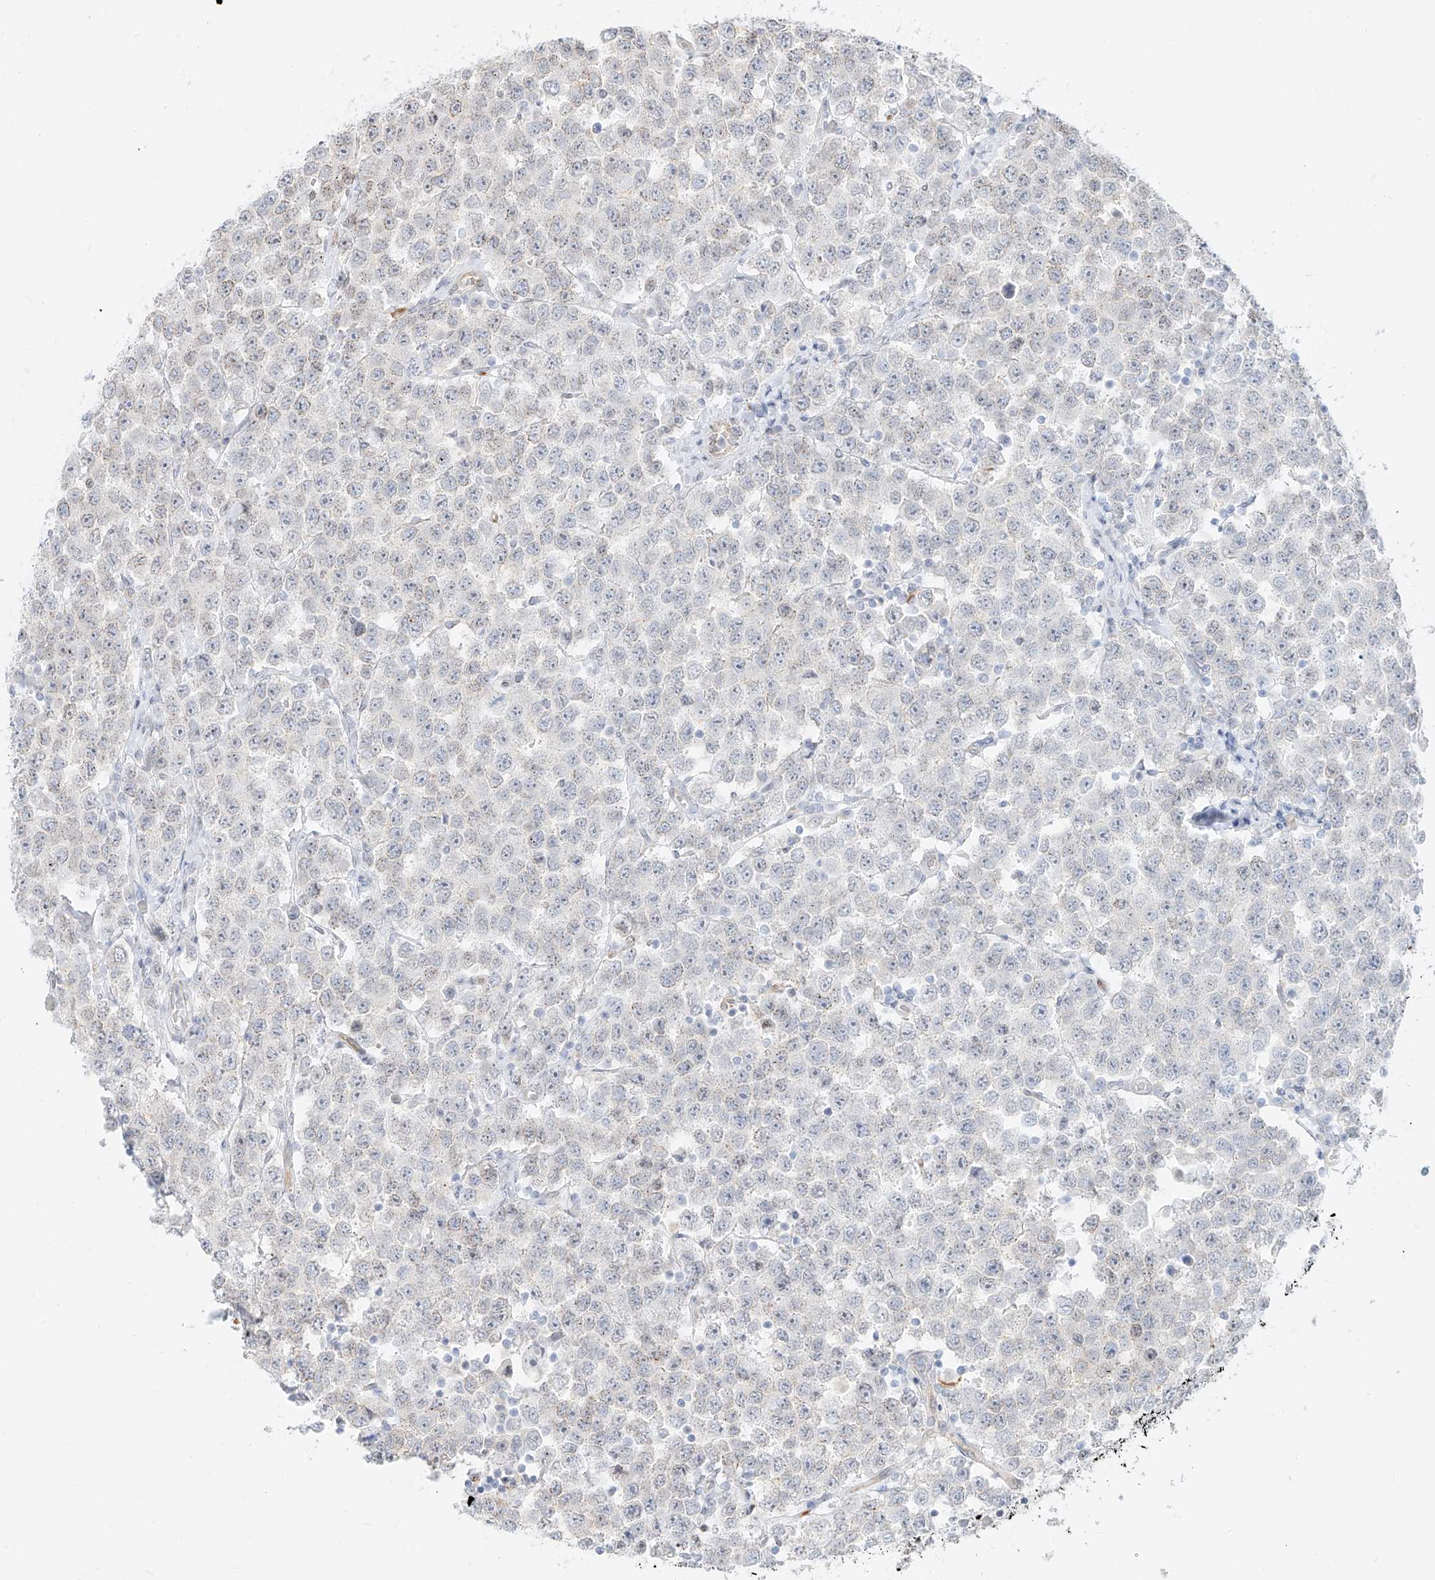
{"staining": {"intensity": "weak", "quantity": "<25%", "location": "cytoplasmic/membranous"}, "tissue": "testis cancer", "cell_type": "Tumor cells", "image_type": "cancer", "snomed": [{"axis": "morphology", "description": "Seminoma, NOS"}, {"axis": "topography", "description": "Testis"}], "caption": "This is an immunohistochemistry image of seminoma (testis). There is no positivity in tumor cells.", "gene": "NHSL1", "patient": {"sex": "male", "age": 28}}